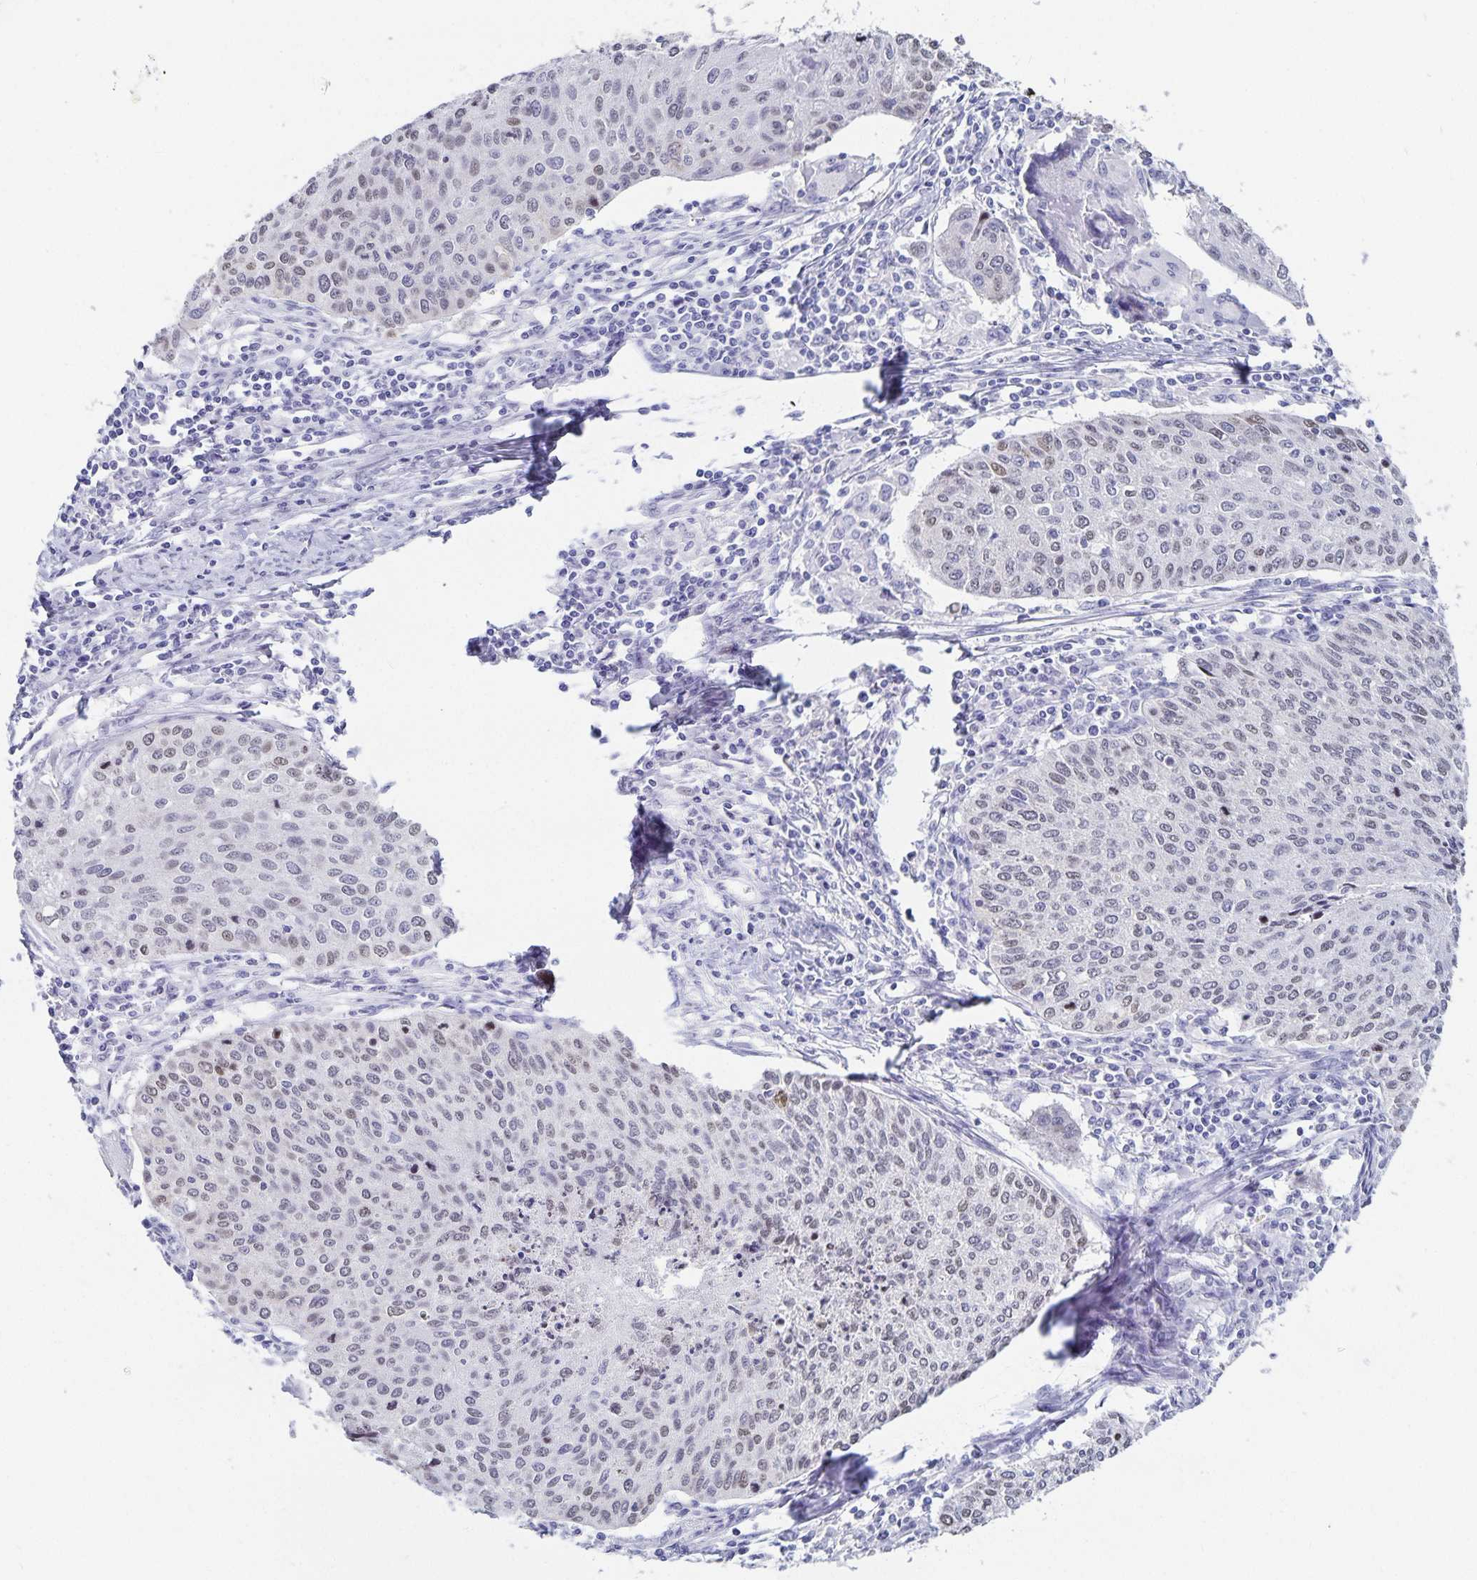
{"staining": {"intensity": "weak", "quantity": "25%-75%", "location": "nuclear"}, "tissue": "cervical cancer", "cell_type": "Tumor cells", "image_type": "cancer", "snomed": [{"axis": "morphology", "description": "Squamous cell carcinoma, NOS"}, {"axis": "topography", "description": "Cervix"}], "caption": "This is an image of immunohistochemistry (IHC) staining of squamous cell carcinoma (cervical), which shows weak staining in the nuclear of tumor cells.", "gene": "HMGB3", "patient": {"sex": "female", "age": 38}}